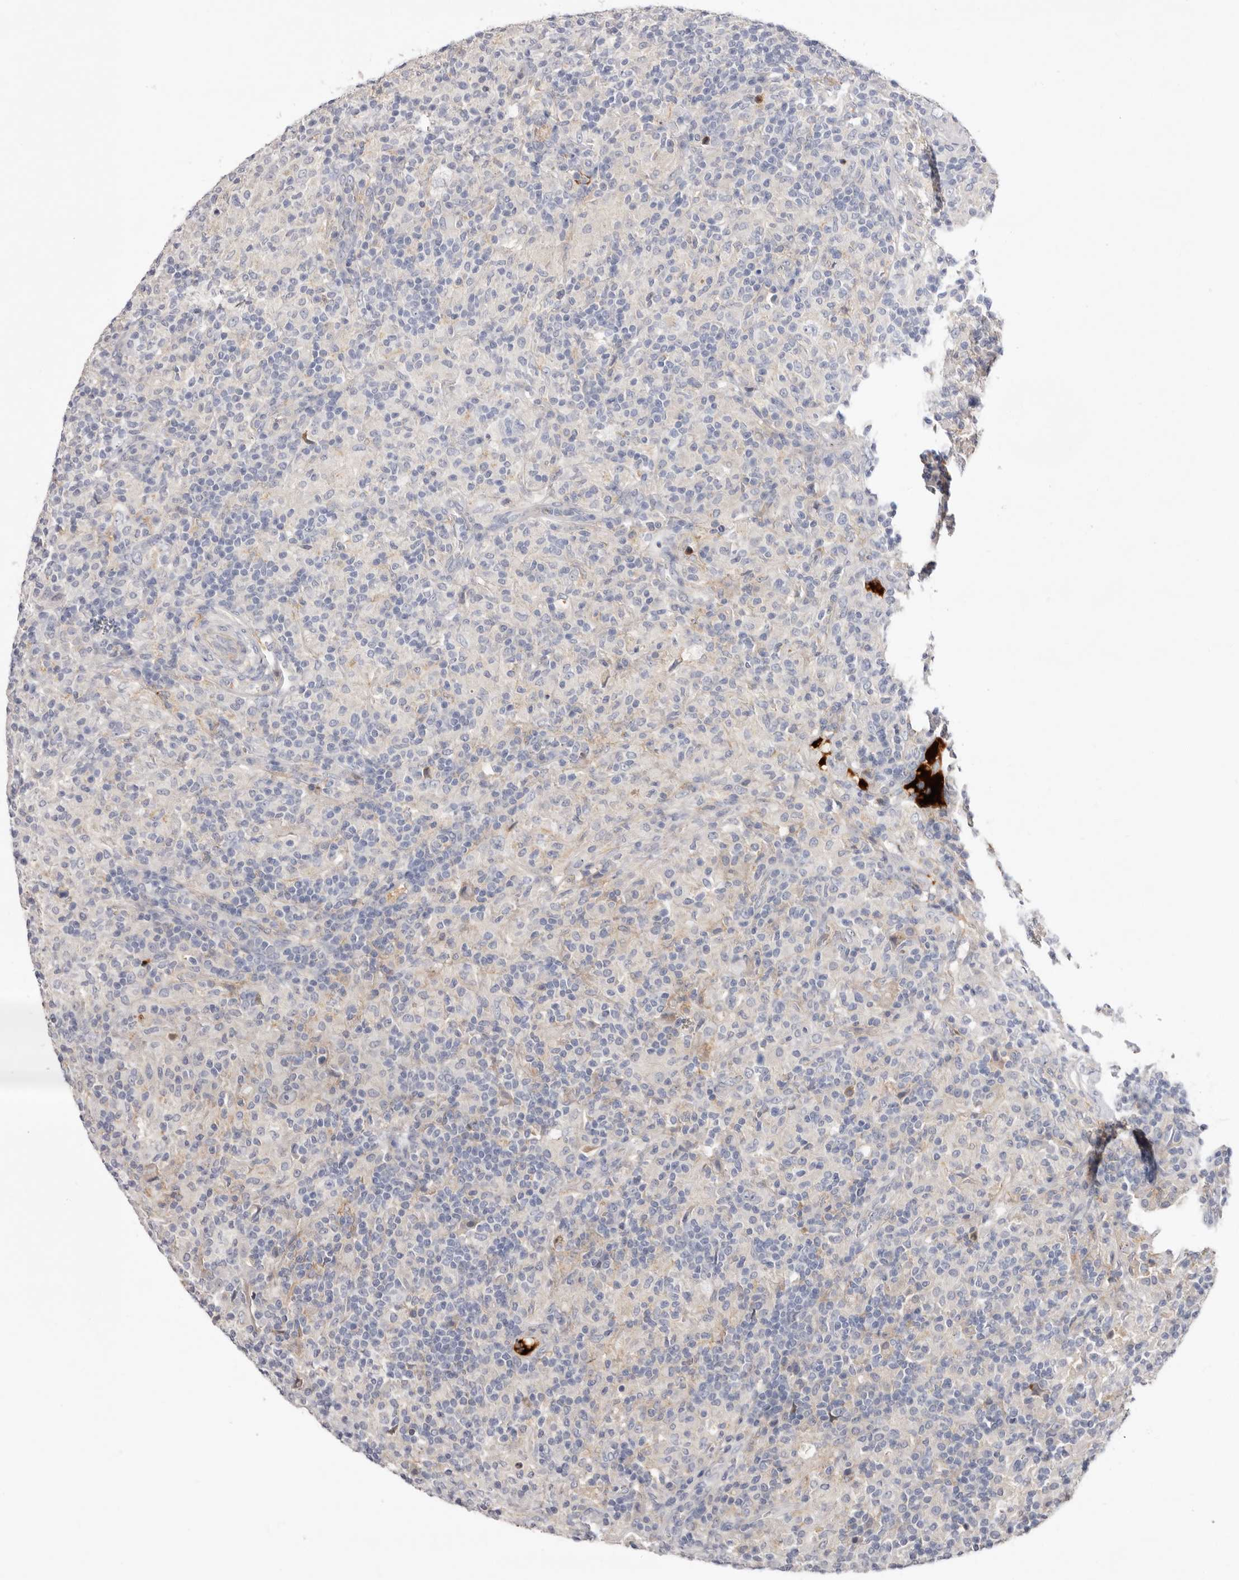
{"staining": {"intensity": "negative", "quantity": "none", "location": "none"}, "tissue": "lymphoma", "cell_type": "Tumor cells", "image_type": "cancer", "snomed": [{"axis": "morphology", "description": "Hodgkin's disease, NOS"}, {"axis": "topography", "description": "Lymph node"}], "caption": "Histopathology image shows no protein staining in tumor cells of lymphoma tissue. (IHC, brightfield microscopy, high magnification).", "gene": "LMLN", "patient": {"sex": "male", "age": 70}}